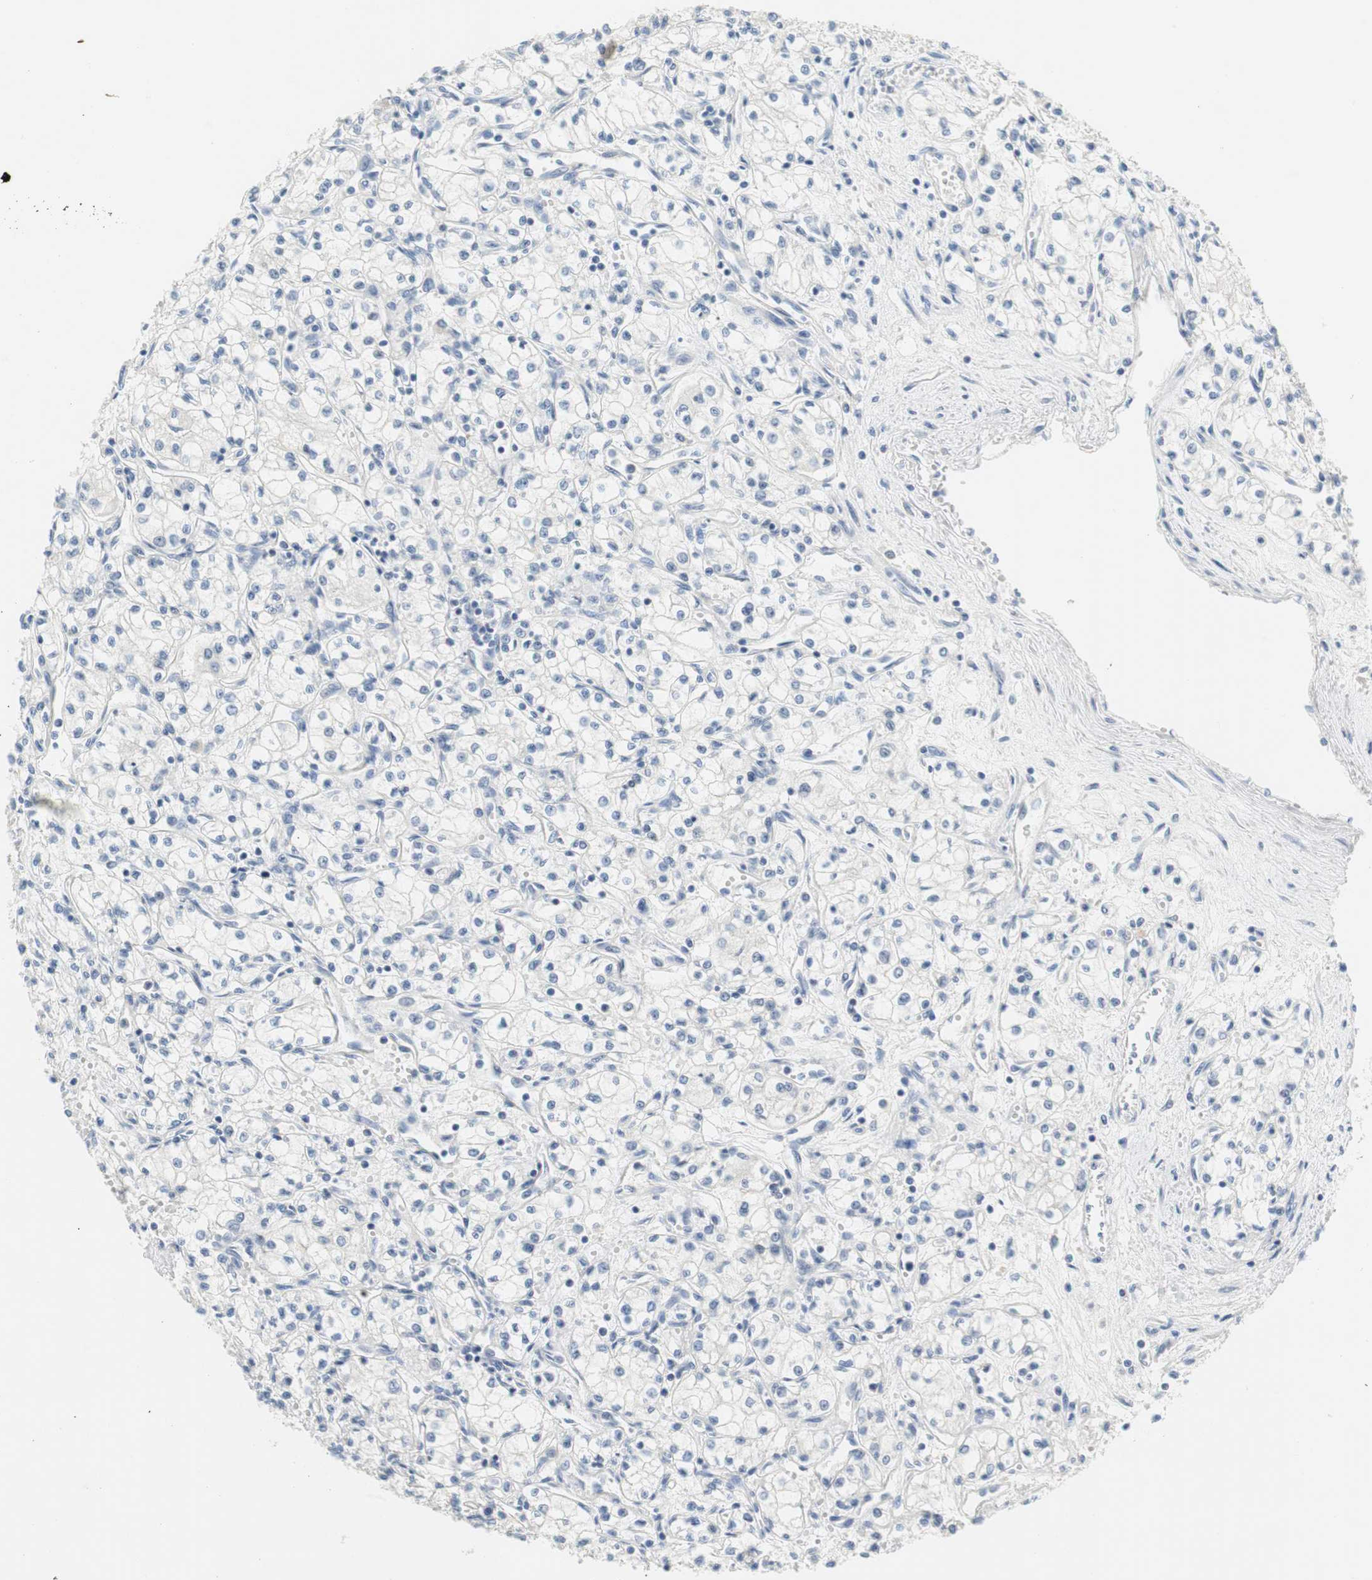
{"staining": {"intensity": "negative", "quantity": "none", "location": "none"}, "tissue": "renal cancer", "cell_type": "Tumor cells", "image_type": "cancer", "snomed": [{"axis": "morphology", "description": "Normal tissue, NOS"}, {"axis": "morphology", "description": "Adenocarcinoma, NOS"}, {"axis": "topography", "description": "Kidney"}], "caption": "Tumor cells are negative for protein expression in human renal adenocarcinoma.", "gene": "CCM2L", "patient": {"sex": "male", "age": 59}}